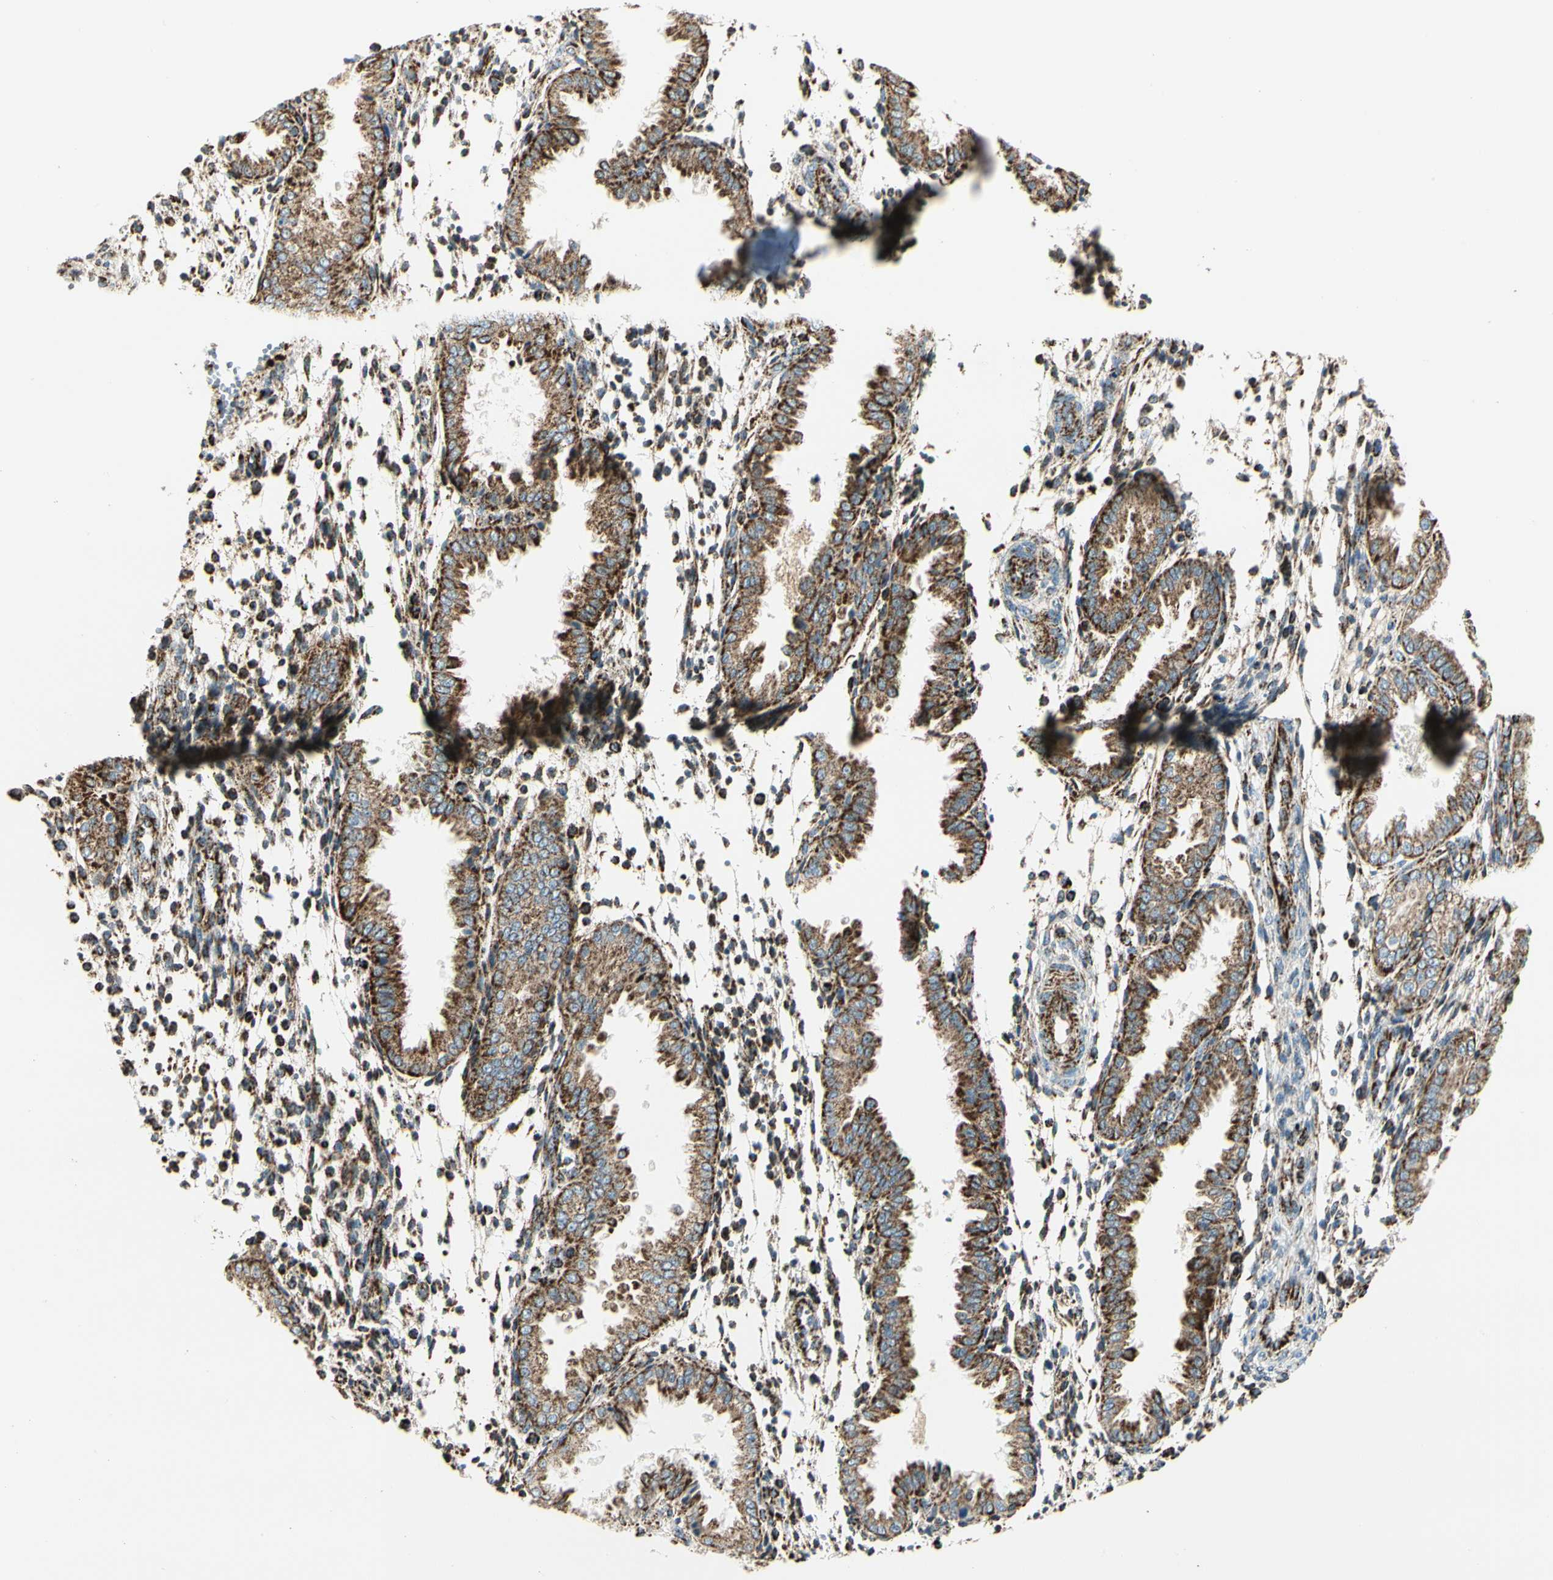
{"staining": {"intensity": "weak", "quantity": ">75%", "location": "cytoplasmic/membranous"}, "tissue": "endometrium", "cell_type": "Cells in endometrial stroma", "image_type": "normal", "snomed": [{"axis": "morphology", "description": "Normal tissue, NOS"}, {"axis": "topography", "description": "Endometrium"}], "caption": "Normal endometrium was stained to show a protein in brown. There is low levels of weak cytoplasmic/membranous staining in about >75% of cells in endometrial stroma.", "gene": "ME2", "patient": {"sex": "female", "age": 33}}